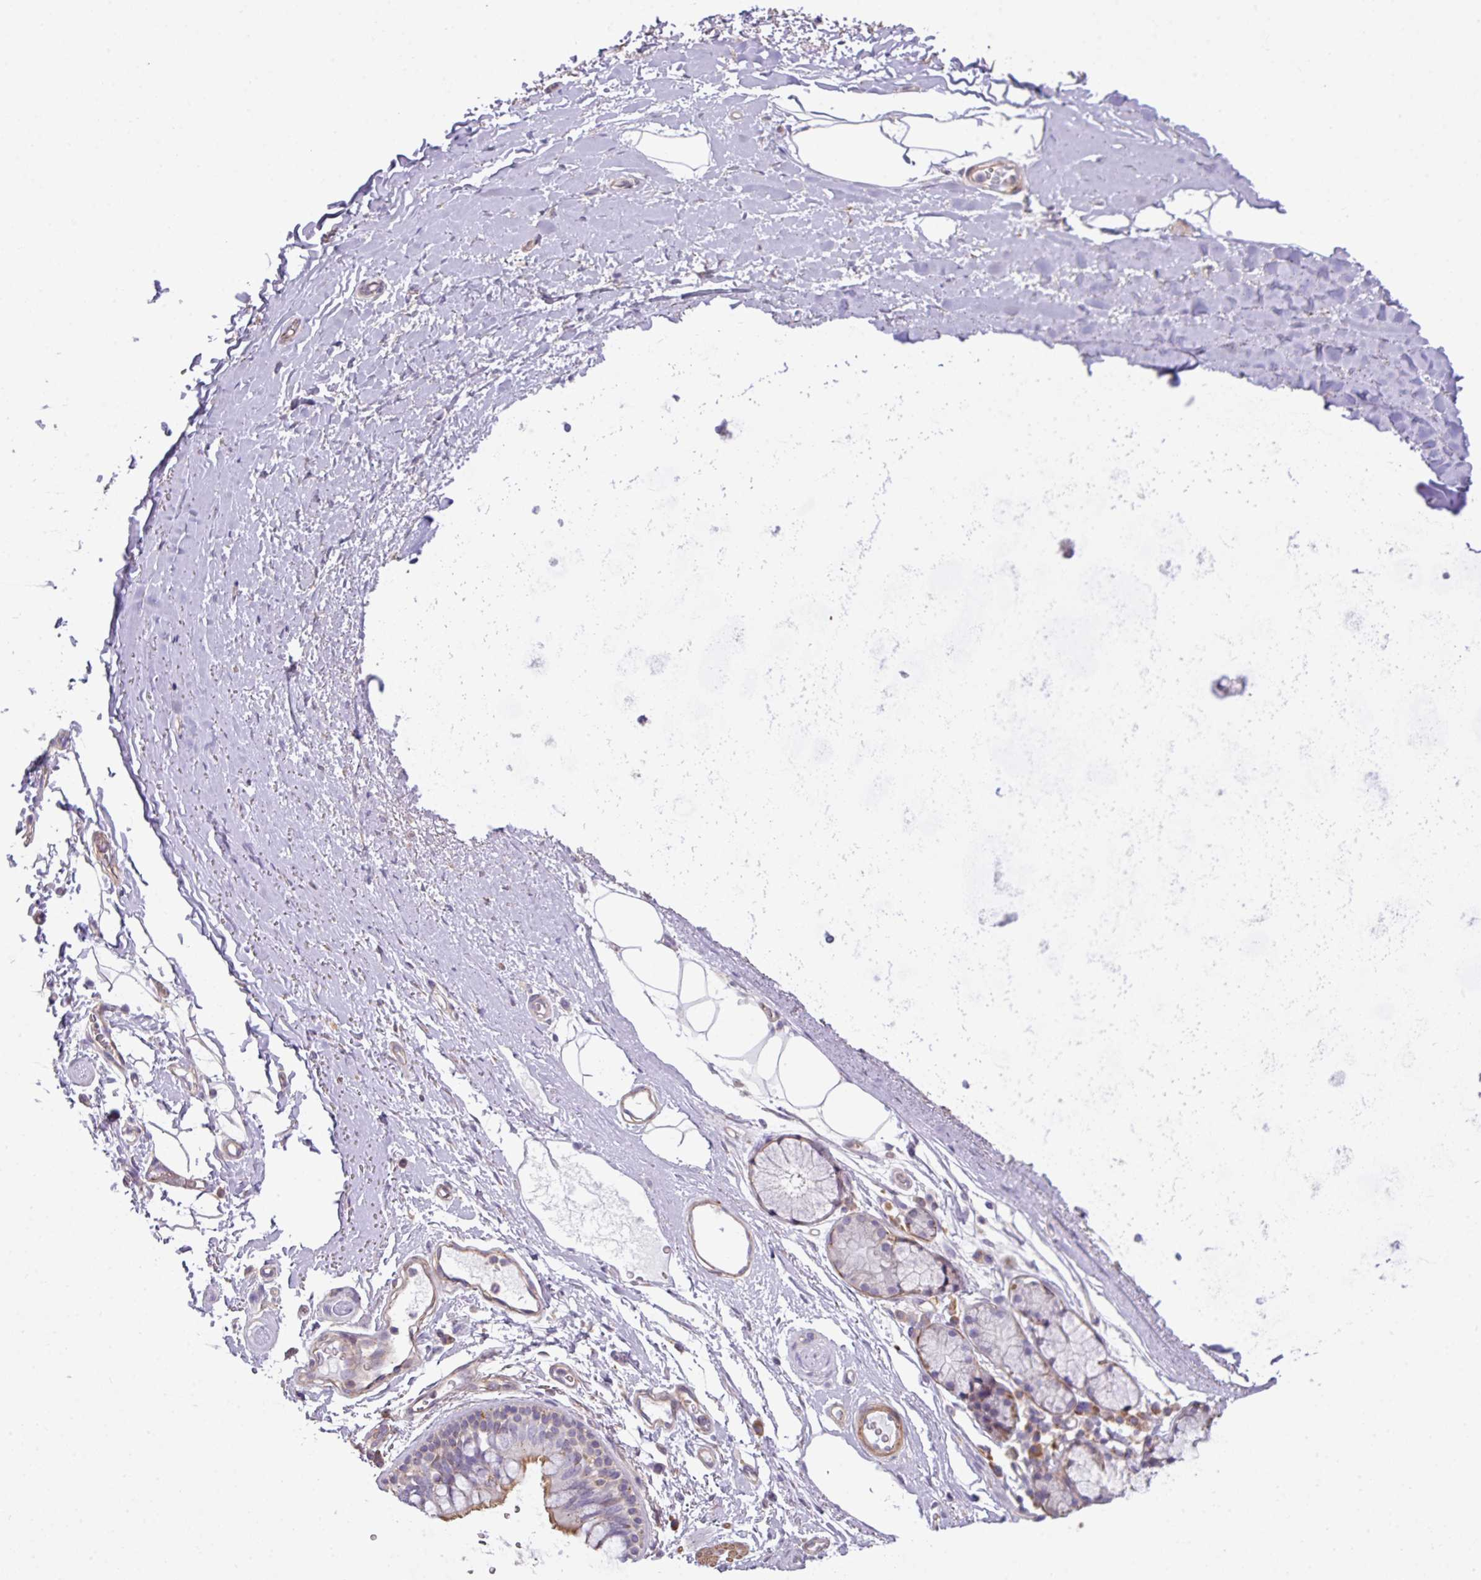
{"staining": {"intensity": "negative", "quantity": "none", "location": "none"}, "tissue": "adipose tissue", "cell_type": "Adipocytes", "image_type": "normal", "snomed": [{"axis": "morphology", "description": "Normal tissue, NOS"}, {"axis": "topography", "description": "Cartilage tissue"}, {"axis": "topography", "description": "Bronchus"}], "caption": "Micrograph shows no protein expression in adipocytes of unremarkable adipose tissue.", "gene": "LRRC41", "patient": {"sex": "female", "age": 72}}